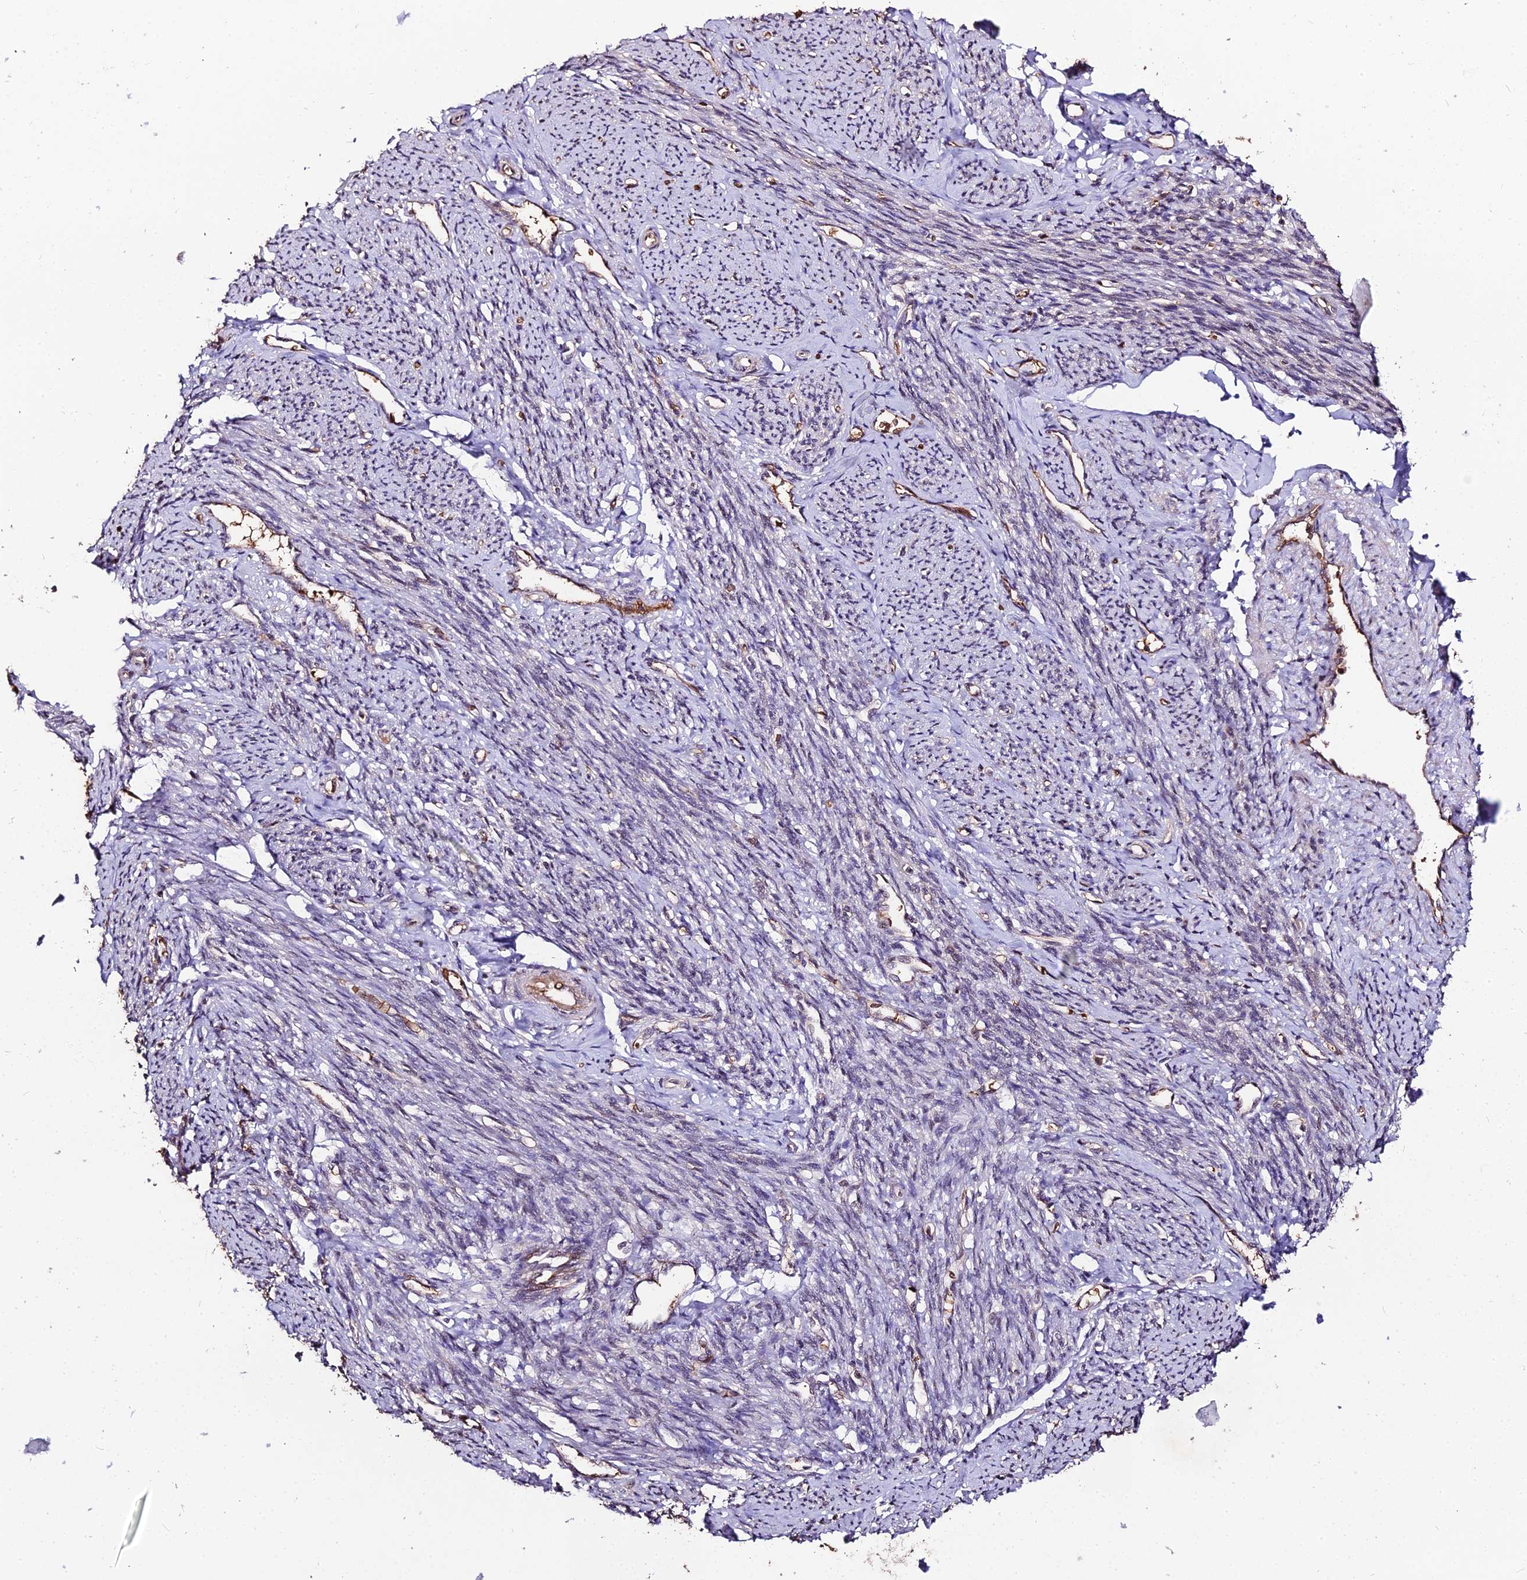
{"staining": {"intensity": "weak", "quantity": "<25%", "location": "cytoplasmic/membranous"}, "tissue": "smooth muscle", "cell_type": "Smooth muscle cells", "image_type": "normal", "snomed": [{"axis": "morphology", "description": "Normal tissue, NOS"}, {"axis": "topography", "description": "Smooth muscle"}, {"axis": "topography", "description": "Uterus"}], "caption": "The photomicrograph exhibits no staining of smooth muscle cells in benign smooth muscle. (DAB (3,3'-diaminobenzidine) immunohistochemistry (IHC) with hematoxylin counter stain).", "gene": "ZDBF2", "patient": {"sex": "female", "age": 59}}